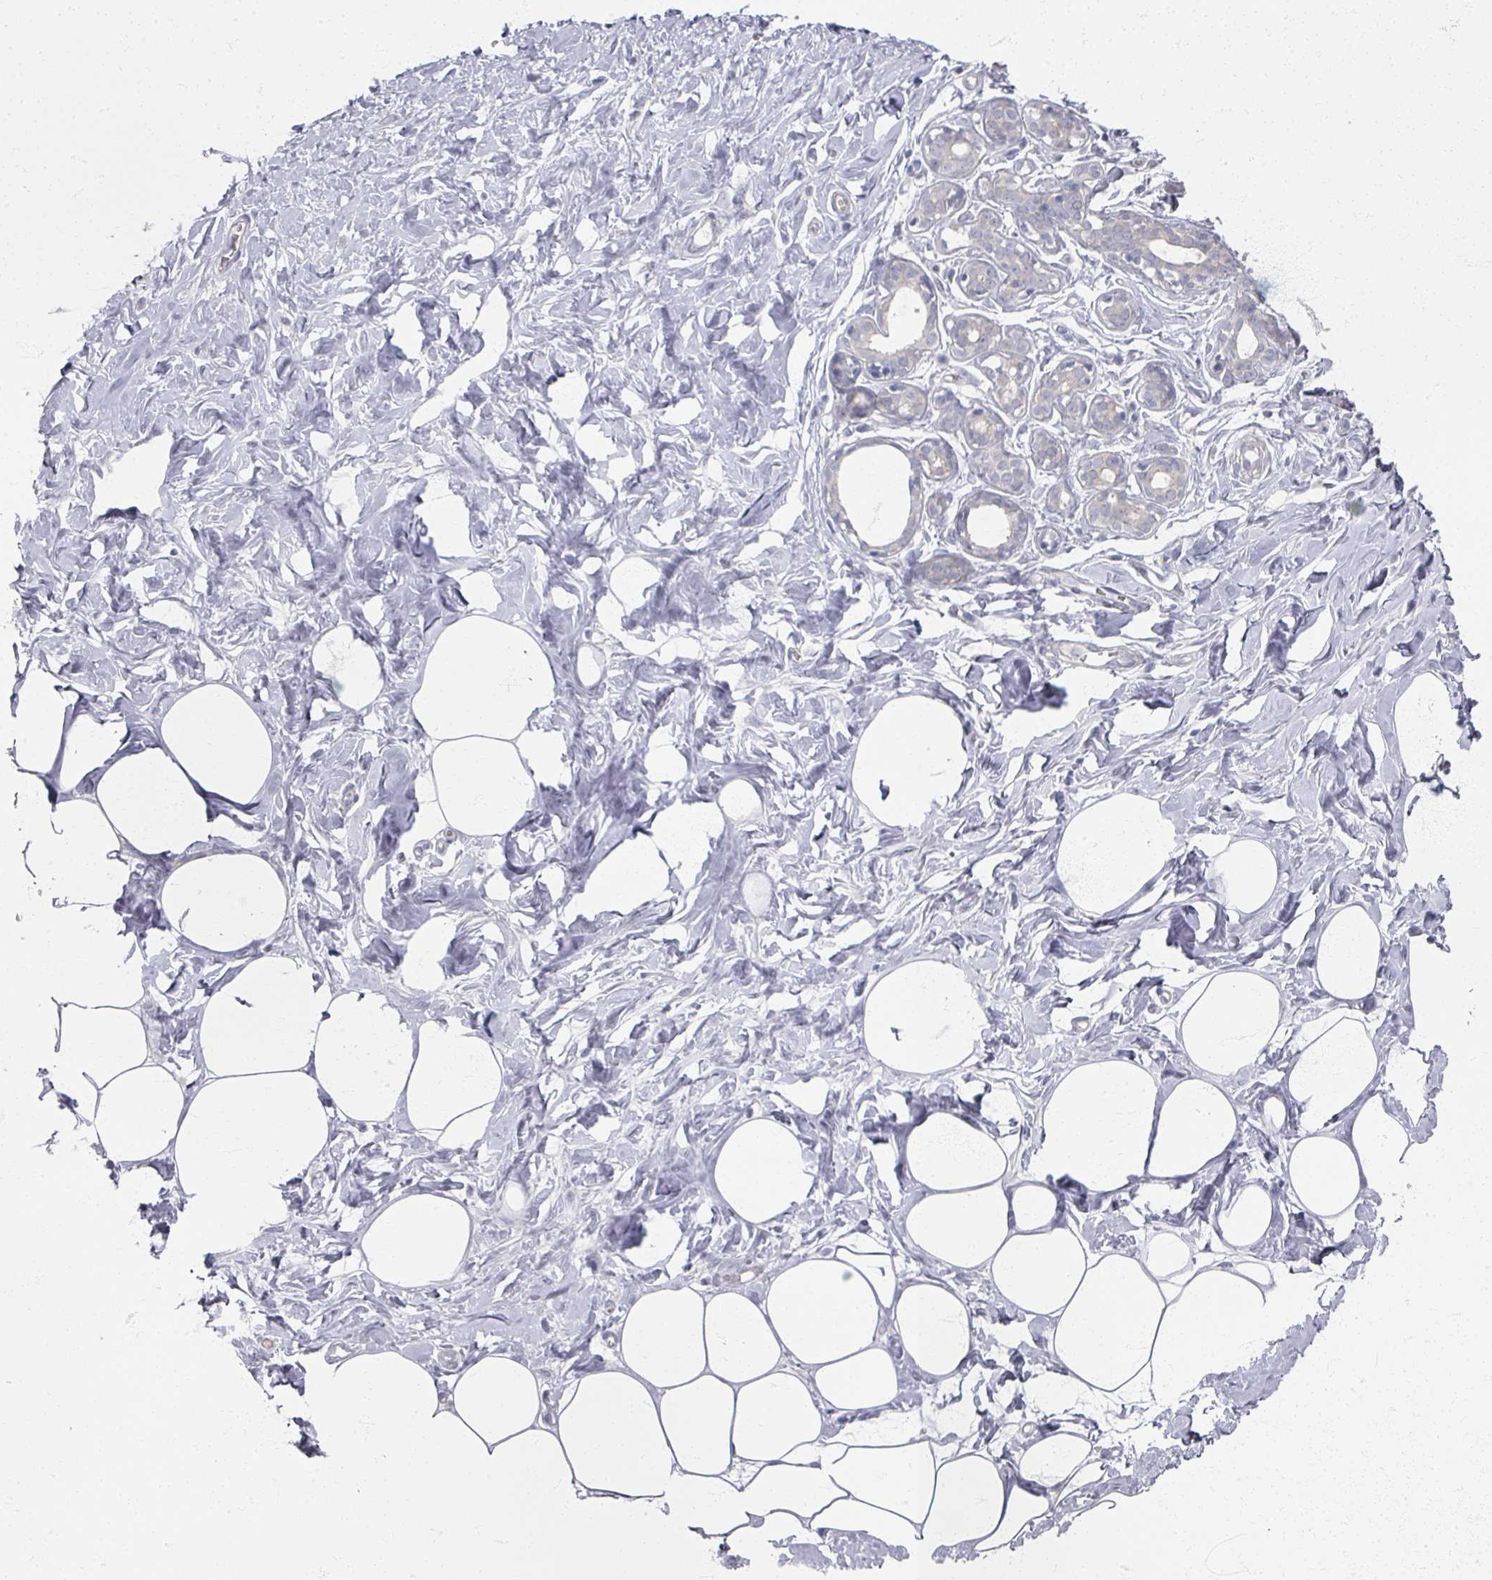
{"staining": {"intensity": "negative", "quantity": "none", "location": "none"}, "tissue": "breast", "cell_type": "Adipocytes", "image_type": "normal", "snomed": [{"axis": "morphology", "description": "Normal tissue, NOS"}, {"axis": "topography", "description": "Breast"}], "caption": "Adipocytes show no significant protein expression in normal breast.", "gene": "TTYH3", "patient": {"sex": "female", "age": 27}}